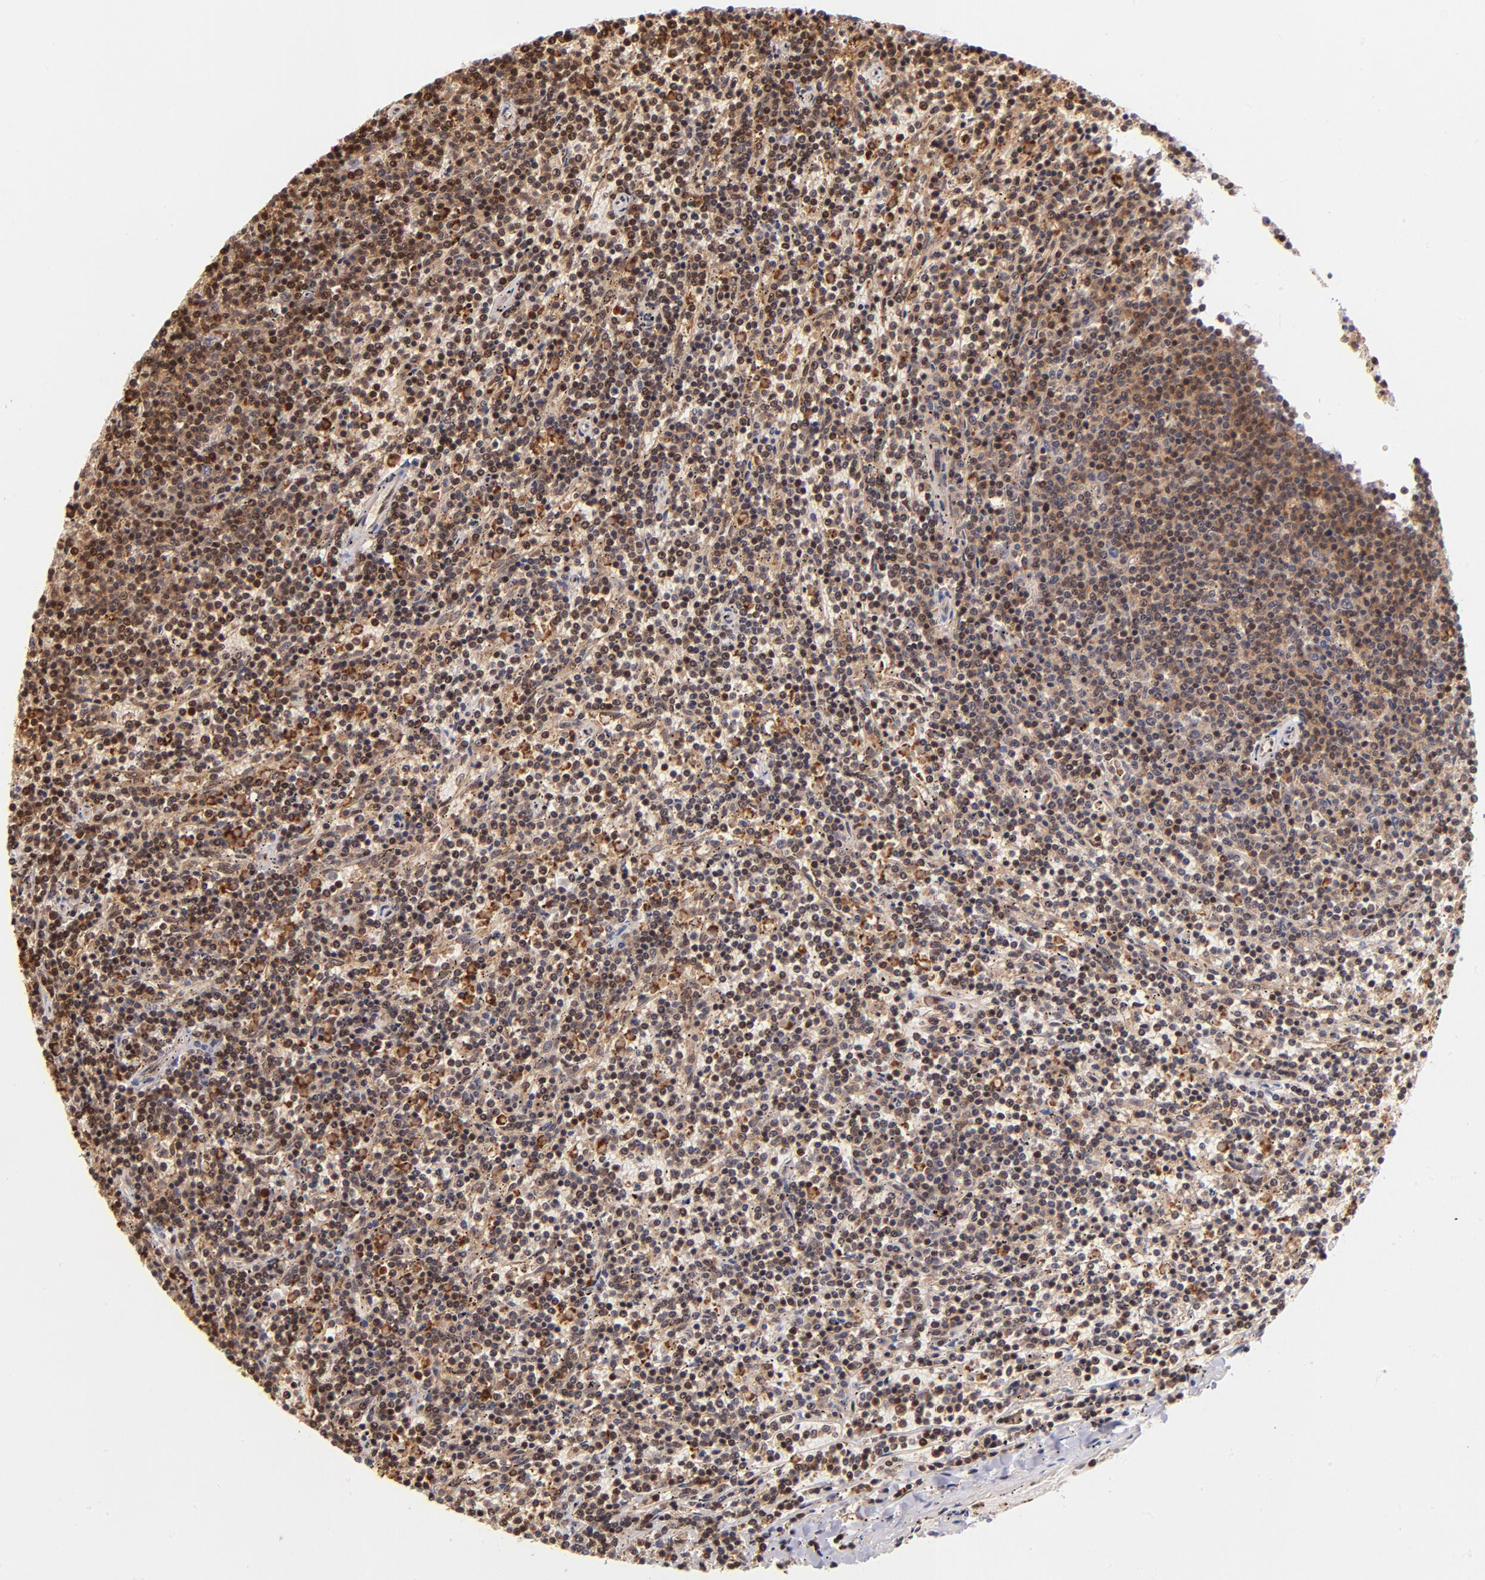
{"staining": {"intensity": "strong", "quantity": ">75%", "location": "cytoplasmic/membranous,nuclear"}, "tissue": "lymphoma", "cell_type": "Tumor cells", "image_type": "cancer", "snomed": [{"axis": "morphology", "description": "Malignant lymphoma, non-Hodgkin's type, Low grade"}, {"axis": "topography", "description": "Spleen"}], "caption": "The histopathology image exhibits a brown stain indicating the presence of a protein in the cytoplasmic/membranous and nuclear of tumor cells in lymphoma.", "gene": "YWHAB", "patient": {"sex": "female", "age": 50}}